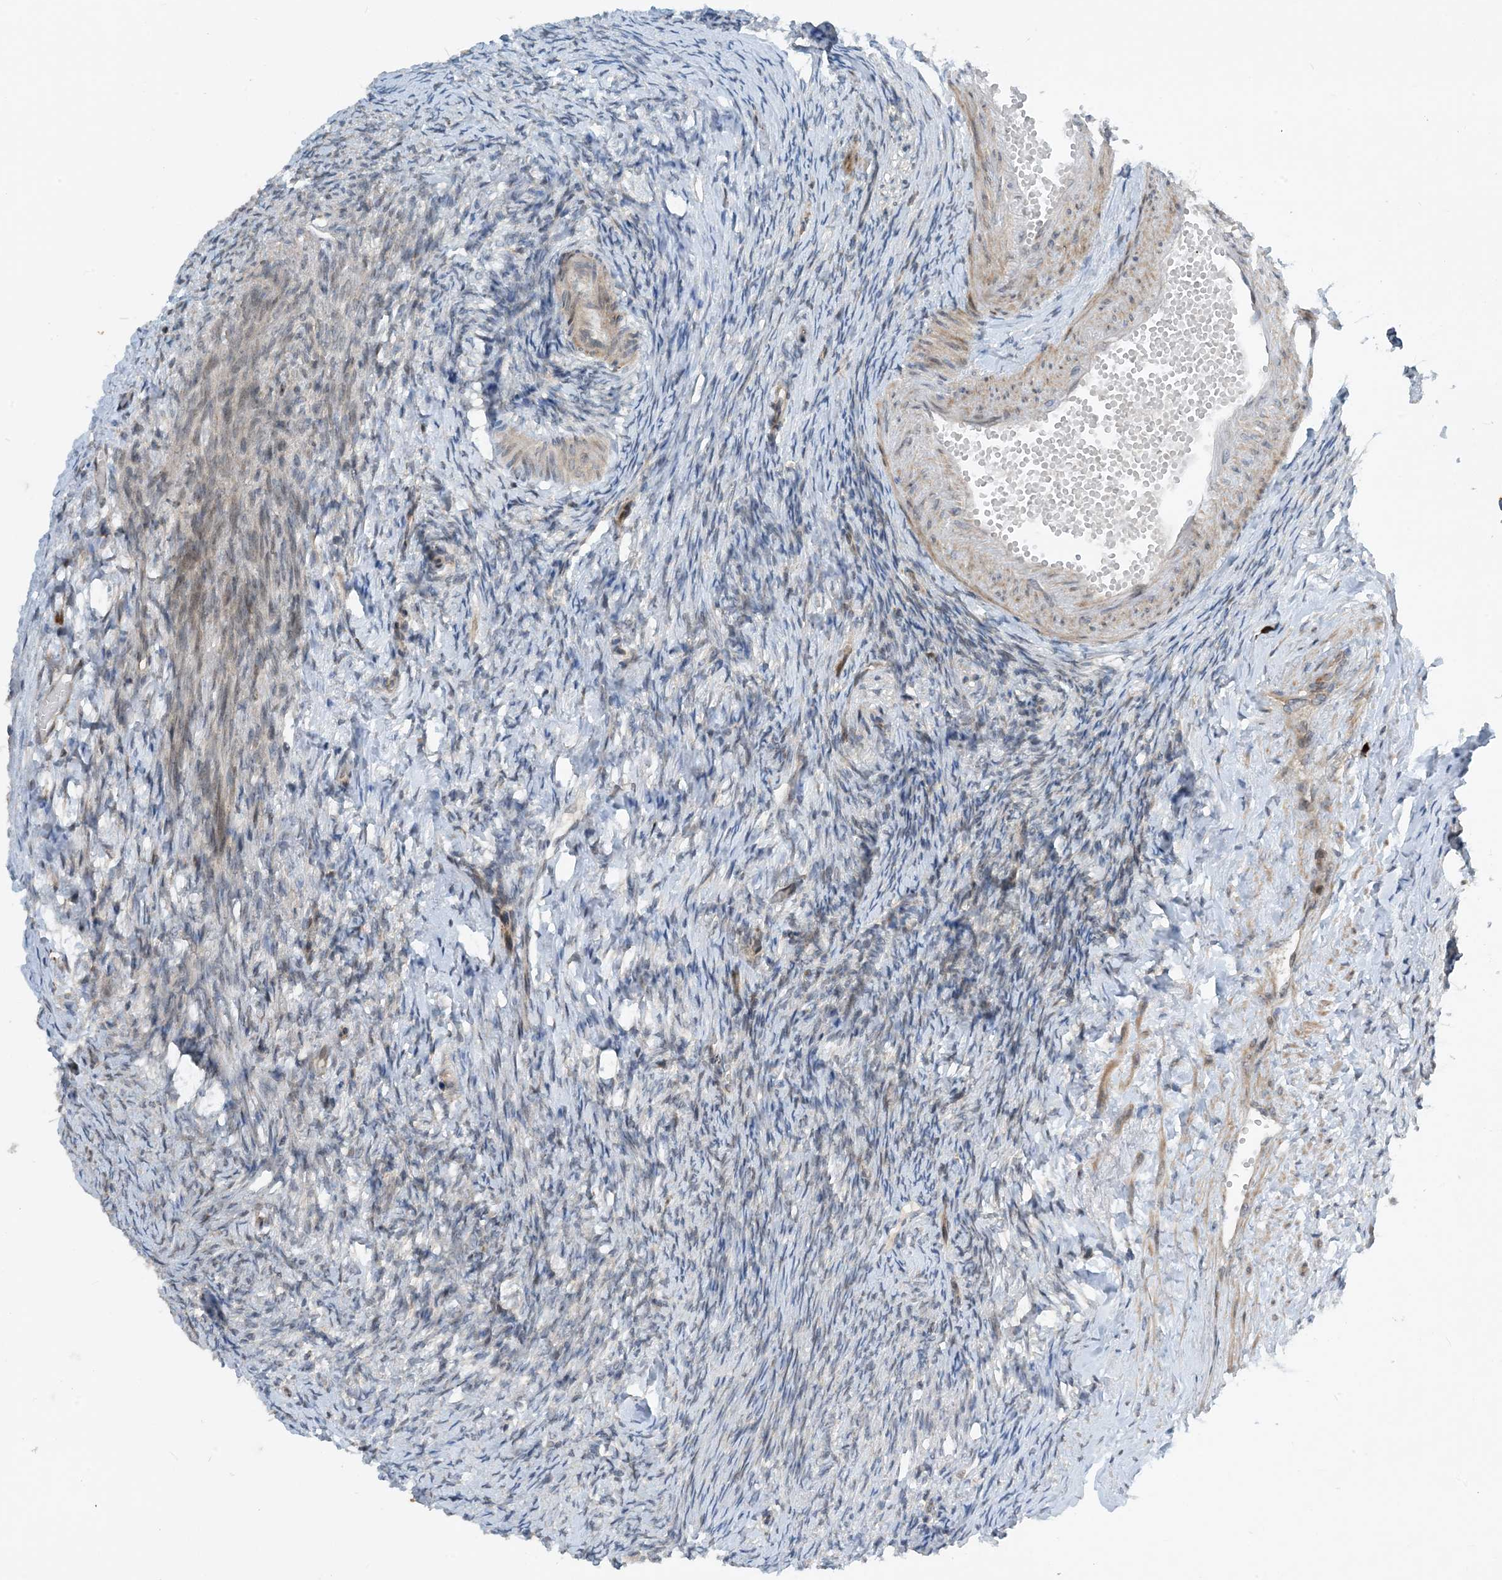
{"staining": {"intensity": "weak", "quantity": "<25%", "location": "cytoplasmic/membranous,nuclear"}, "tissue": "ovary", "cell_type": "Ovarian stroma cells", "image_type": "normal", "snomed": [{"axis": "morphology", "description": "Normal tissue, NOS"}, {"axis": "morphology", "description": "Cyst, NOS"}, {"axis": "topography", "description": "Ovary"}], "caption": "A micrograph of ovary stained for a protein exhibits no brown staining in ovarian stroma cells.", "gene": "PHOSPHO2", "patient": {"sex": "female", "age": 33}}